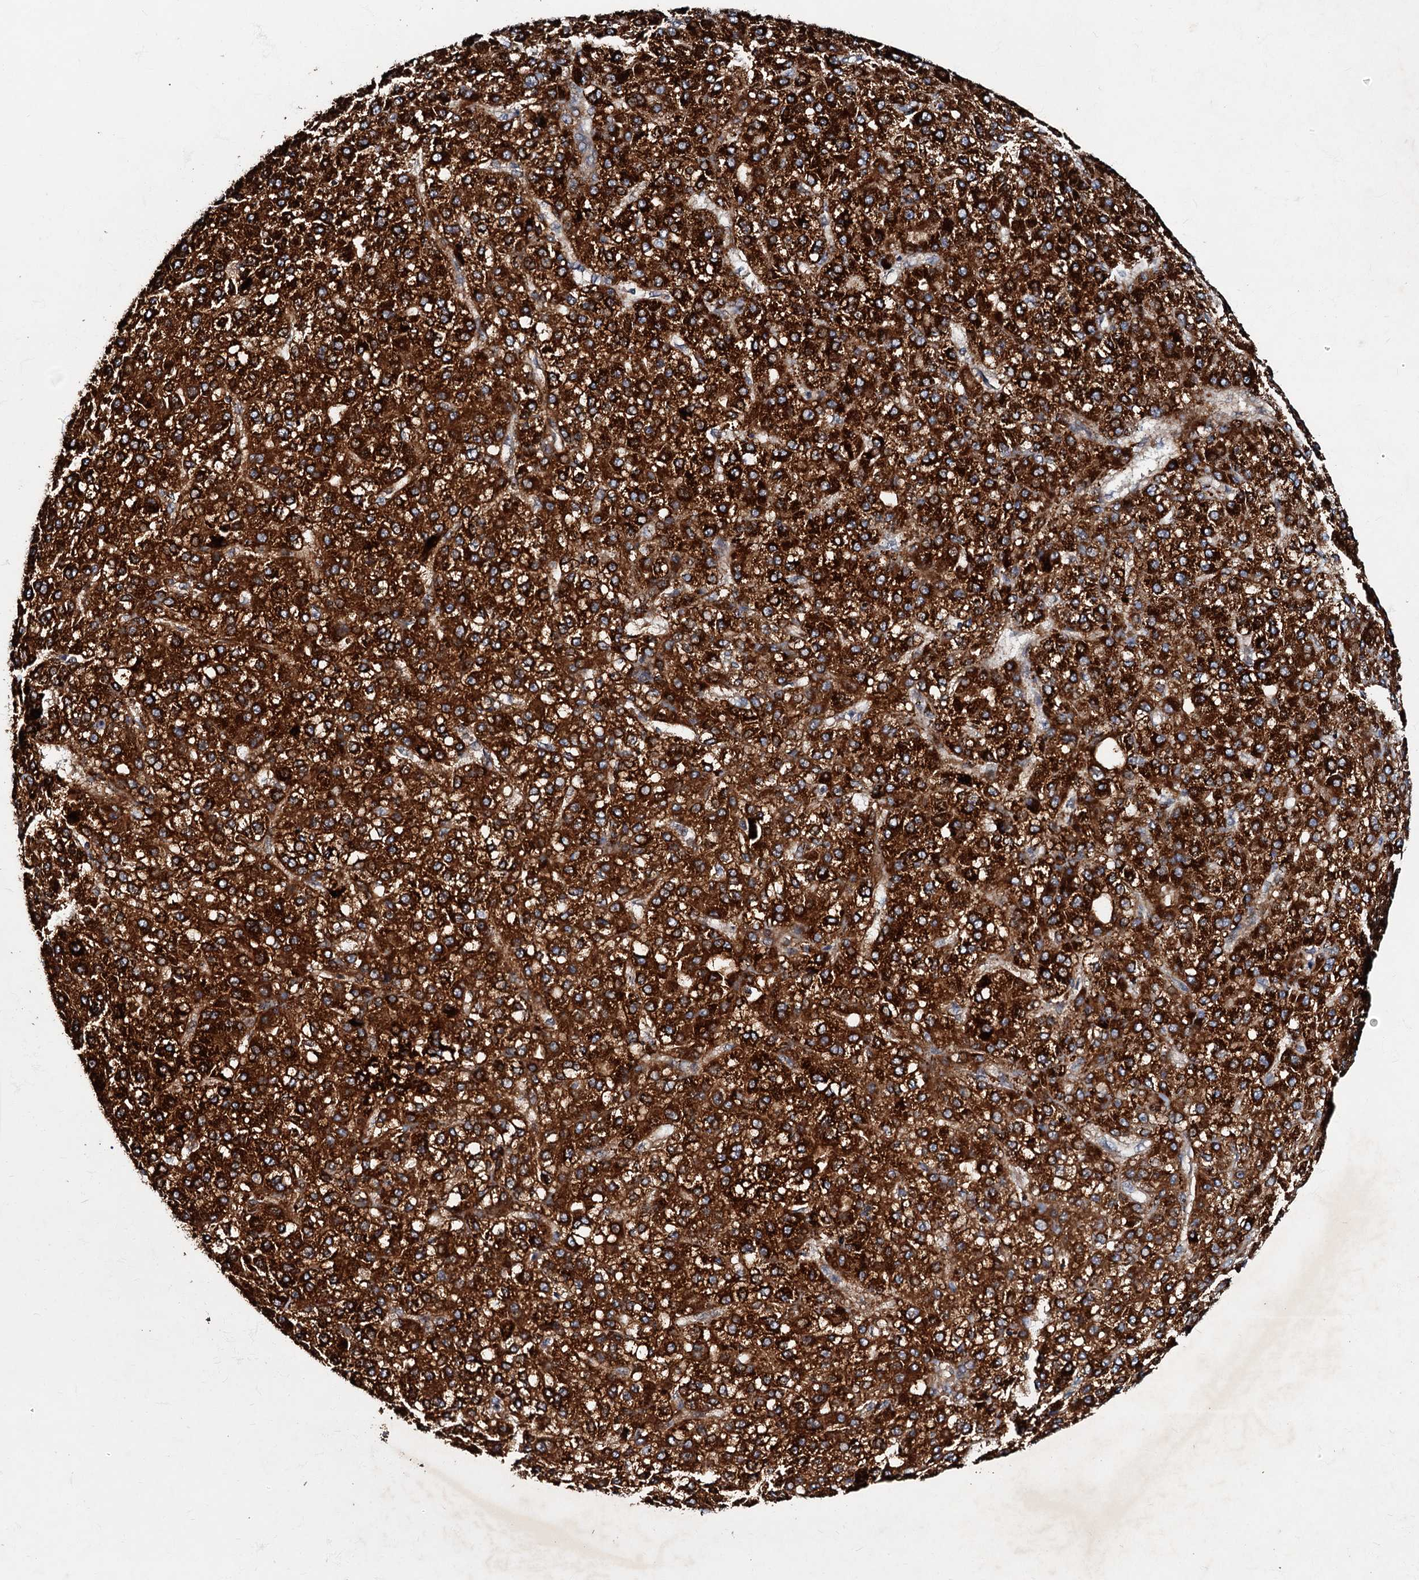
{"staining": {"intensity": "strong", "quantity": ">75%", "location": "cytoplasmic/membranous"}, "tissue": "liver cancer", "cell_type": "Tumor cells", "image_type": "cancer", "snomed": [{"axis": "morphology", "description": "Carcinoma, Hepatocellular, NOS"}, {"axis": "topography", "description": "Liver"}], "caption": "Protein expression analysis of liver cancer shows strong cytoplasmic/membranous staining in approximately >75% of tumor cells.", "gene": "MANSC4", "patient": {"sex": "male", "age": 67}}